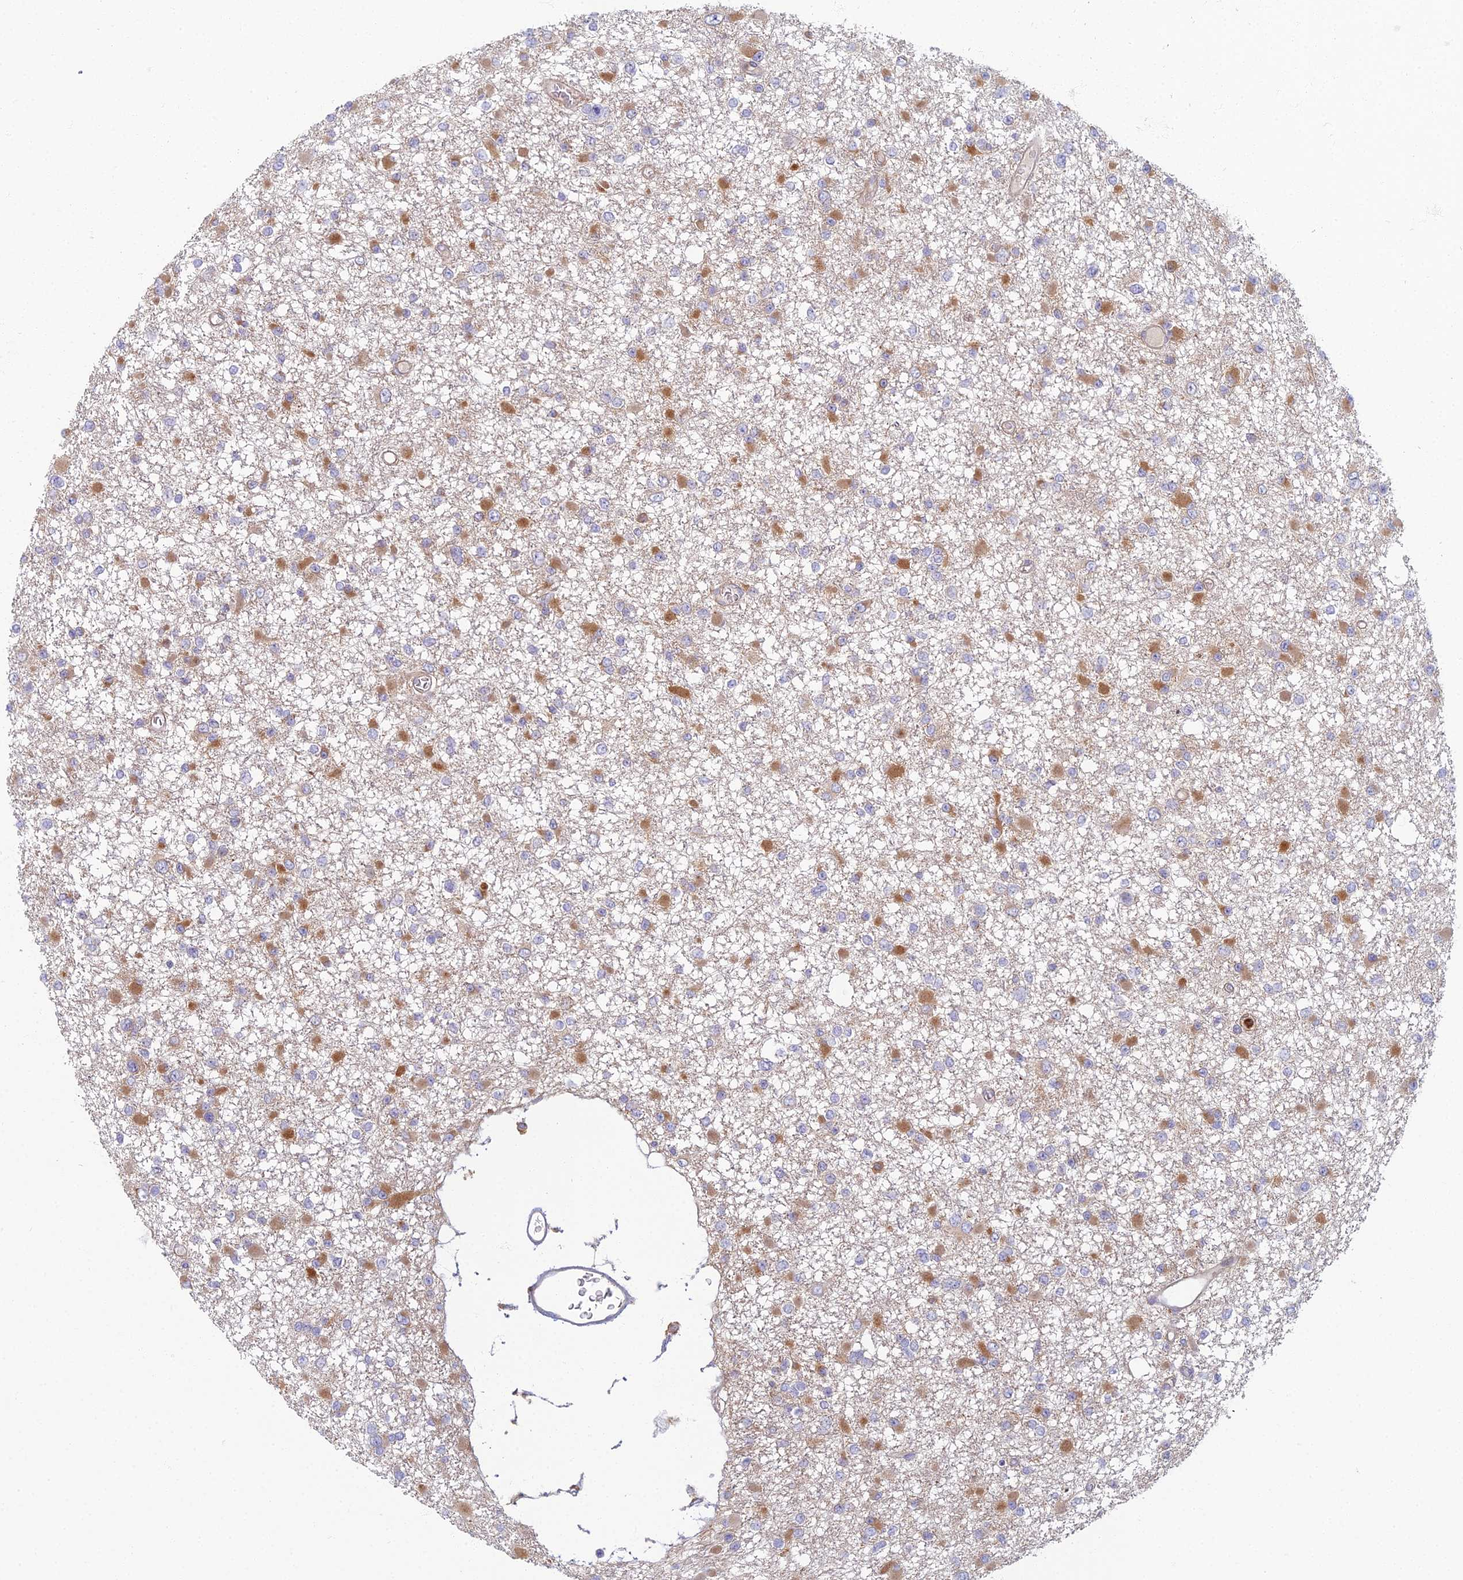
{"staining": {"intensity": "moderate", "quantity": "25%-75%", "location": "cytoplasmic/membranous"}, "tissue": "glioma", "cell_type": "Tumor cells", "image_type": "cancer", "snomed": [{"axis": "morphology", "description": "Glioma, malignant, Low grade"}, {"axis": "topography", "description": "Brain"}], "caption": "Immunohistochemistry (IHC) micrograph of neoplastic tissue: human glioma stained using immunohistochemistry (IHC) demonstrates medium levels of moderate protein expression localized specifically in the cytoplasmic/membranous of tumor cells, appearing as a cytoplasmic/membranous brown color.", "gene": "PROX2", "patient": {"sex": "female", "age": 22}}